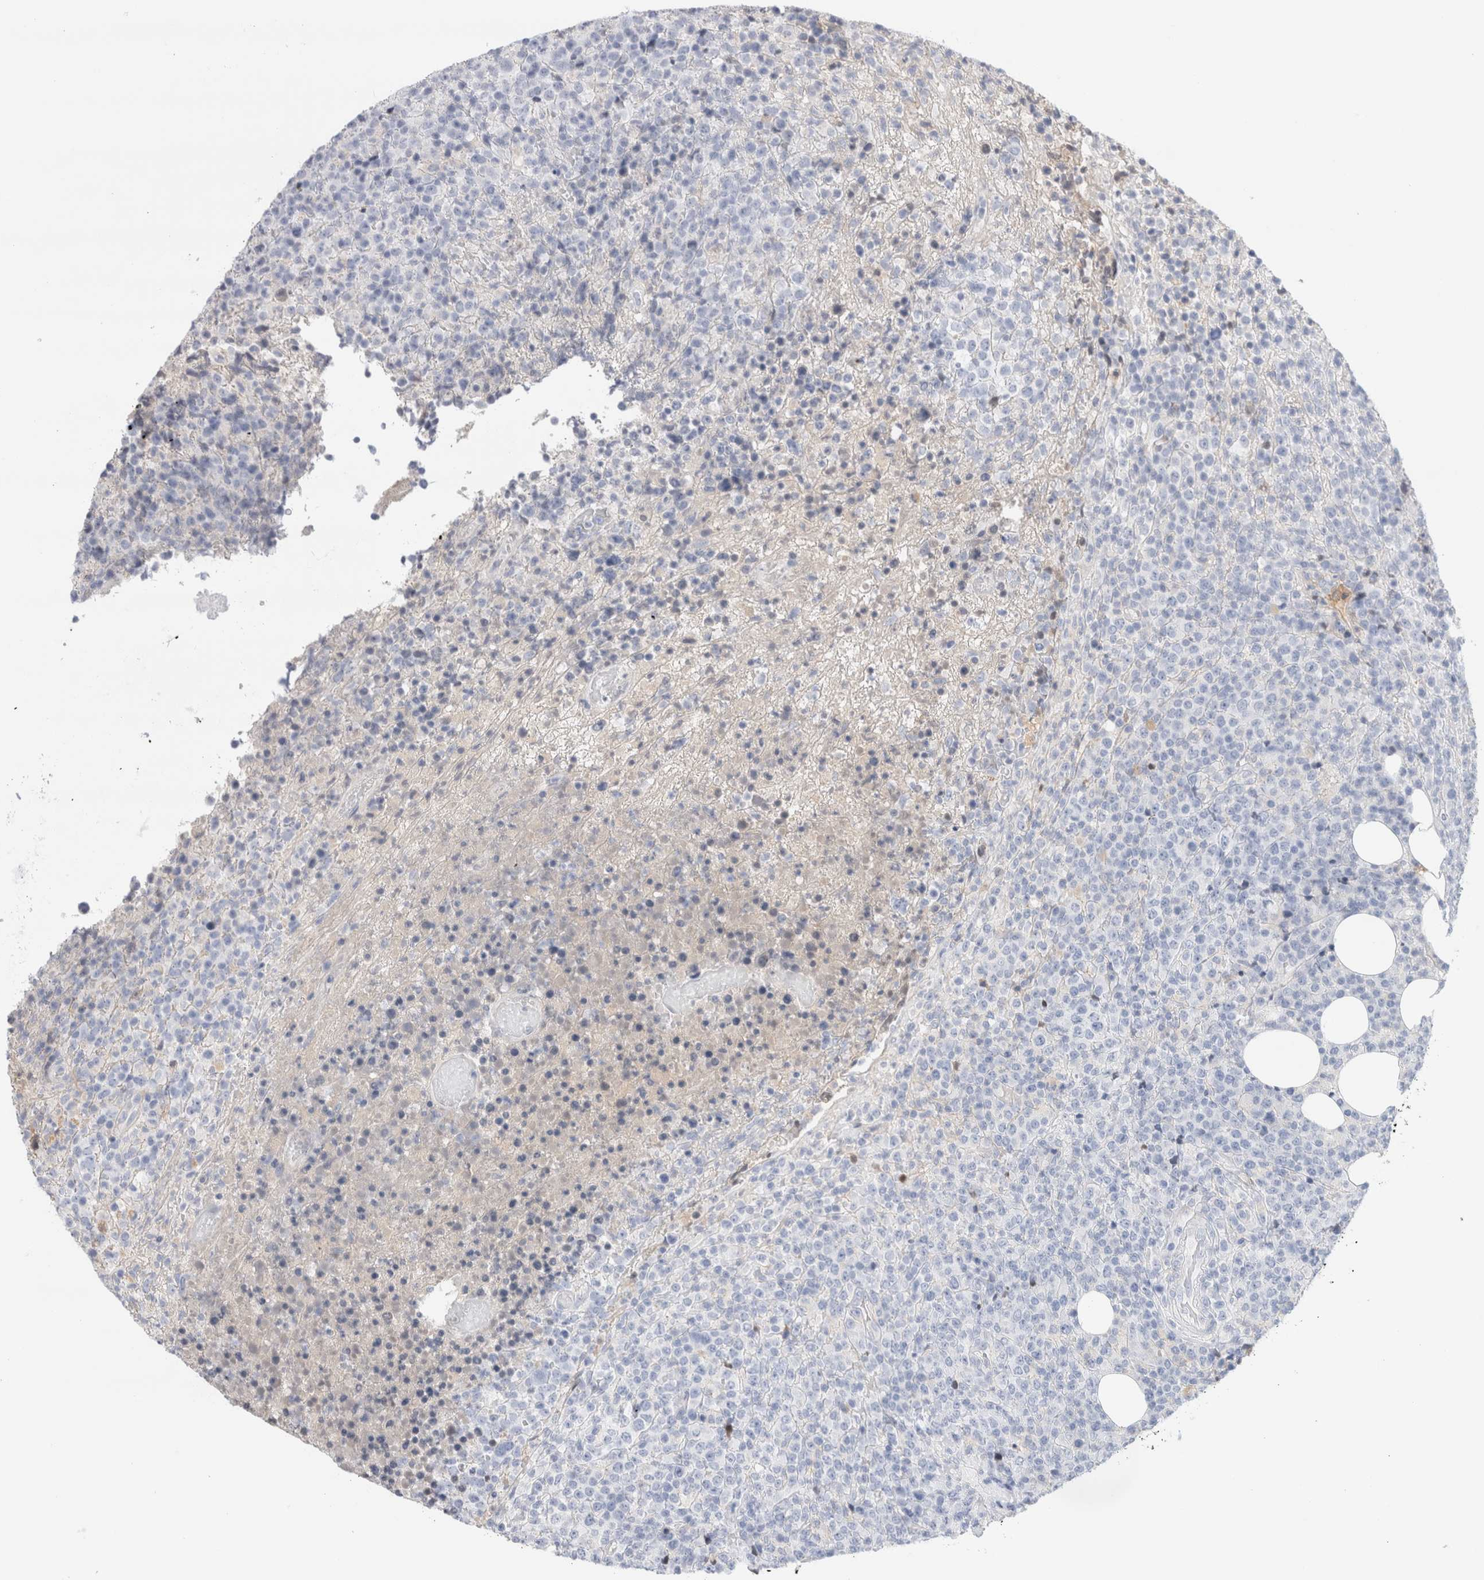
{"staining": {"intensity": "negative", "quantity": "none", "location": "none"}, "tissue": "lymphoma", "cell_type": "Tumor cells", "image_type": "cancer", "snomed": [{"axis": "morphology", "description": "Malignant lymphoma, non-Hodgkin's type, High grade"}, {"axis": "topography", "description": "Lymph node"}], "caption": "DAB immunohistochemical staining of human lymphoma exhibits no significant staining in tumor cells.", "gene": "ECHDC2", "patient": {"sex": "male", "age": 13}}